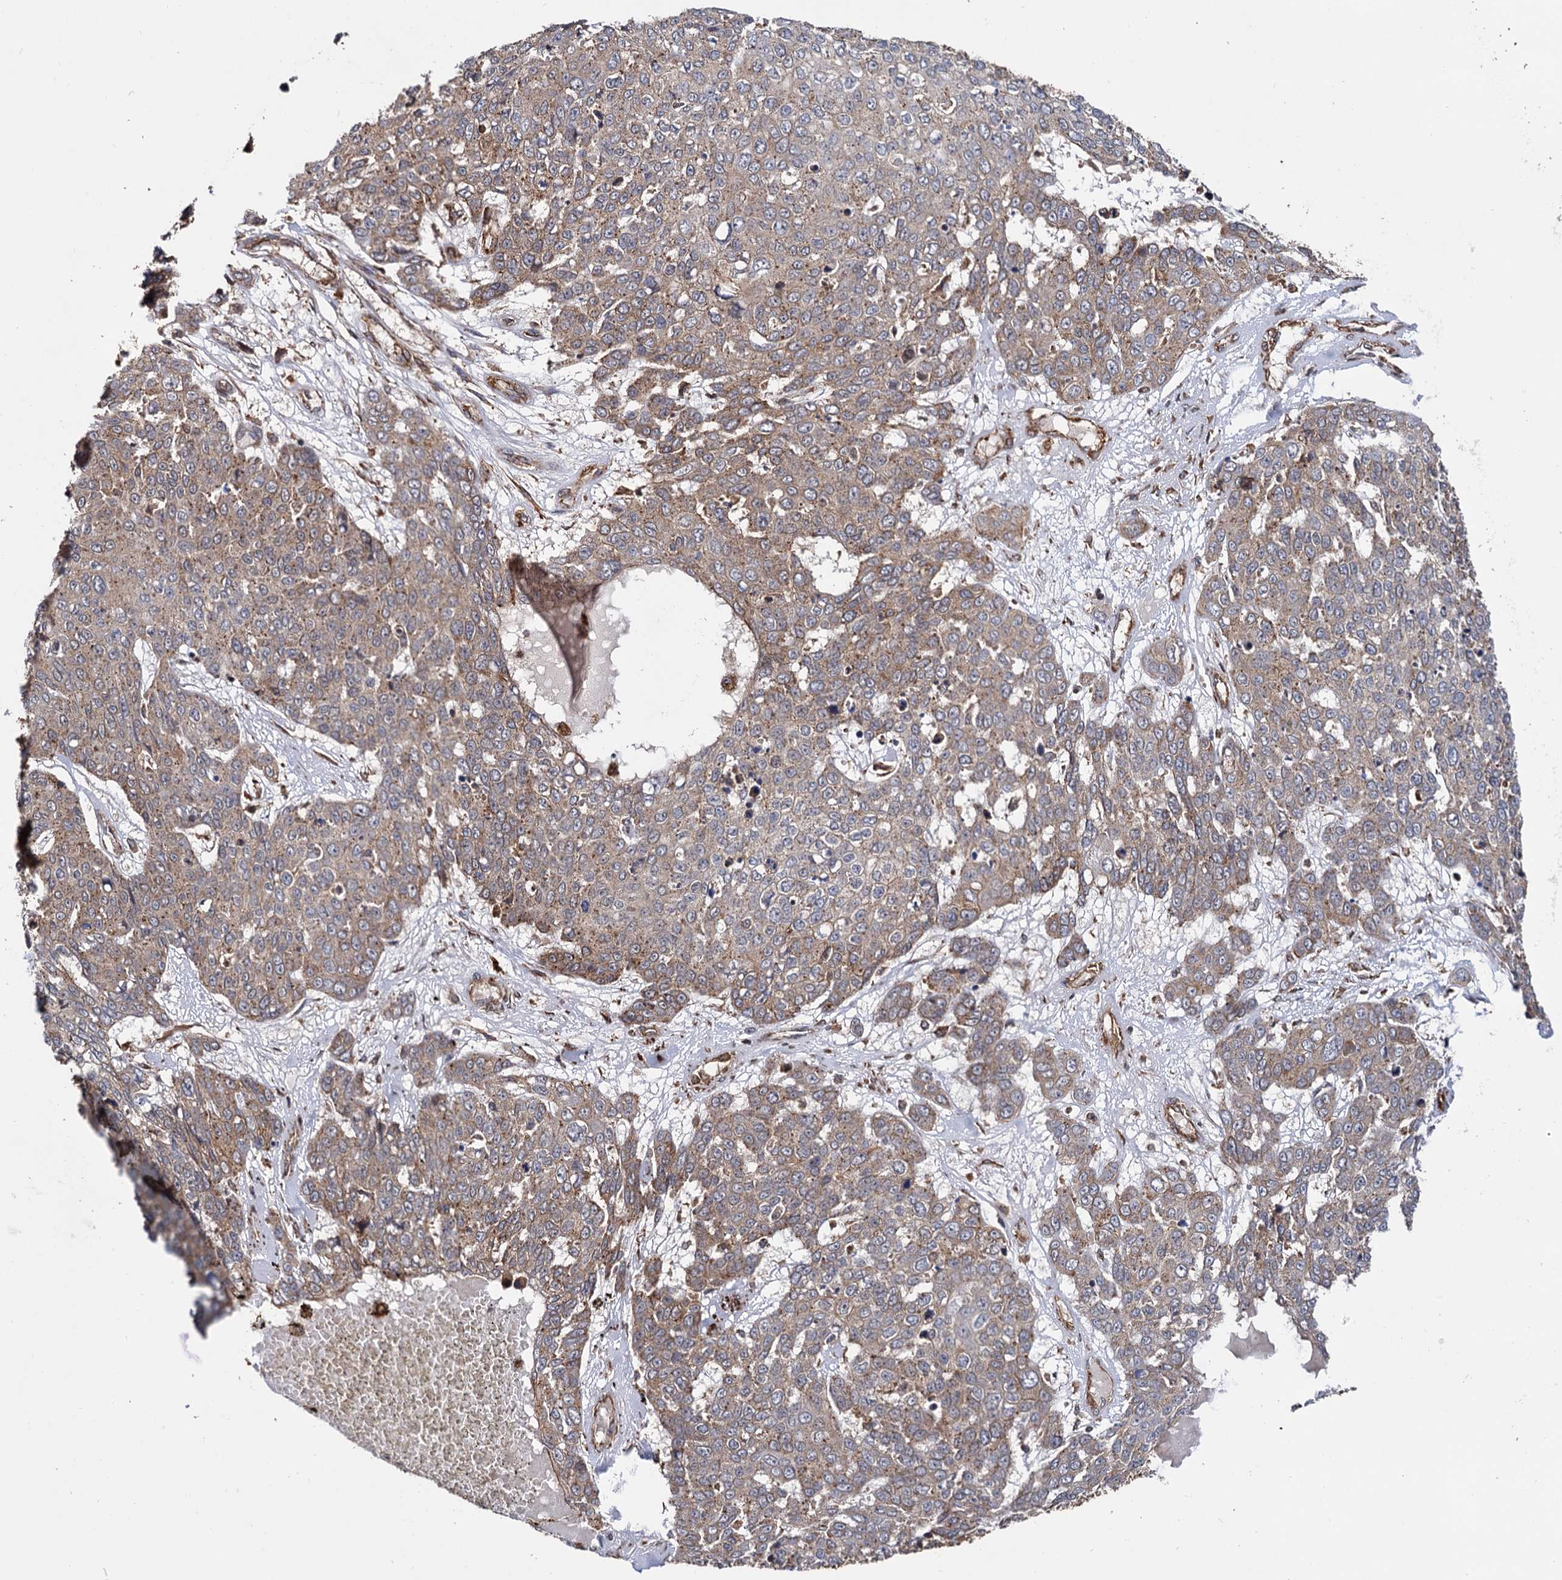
{"staining": {"intensity": "weak", "quantity": ">75%", "location": "cytoplasmic/membranous"}, "tissue": "skin cancer", "cell_type": "Tumor cells", "image_type": "cancer", "snomed": [{"axis": "morphology", "description": "Squamous cell carcinoma, NOS"}, {"axis": "topography", "description": "Skin"}], "caption": "The immunohistochemical stain shows weak cytoplasmic/membranous expression in tumor cells of skin cancer (squamous cell carcinoma) tissue.", "gene": "ATP8B4", "patient": {"sex": "male", "age": 71}}